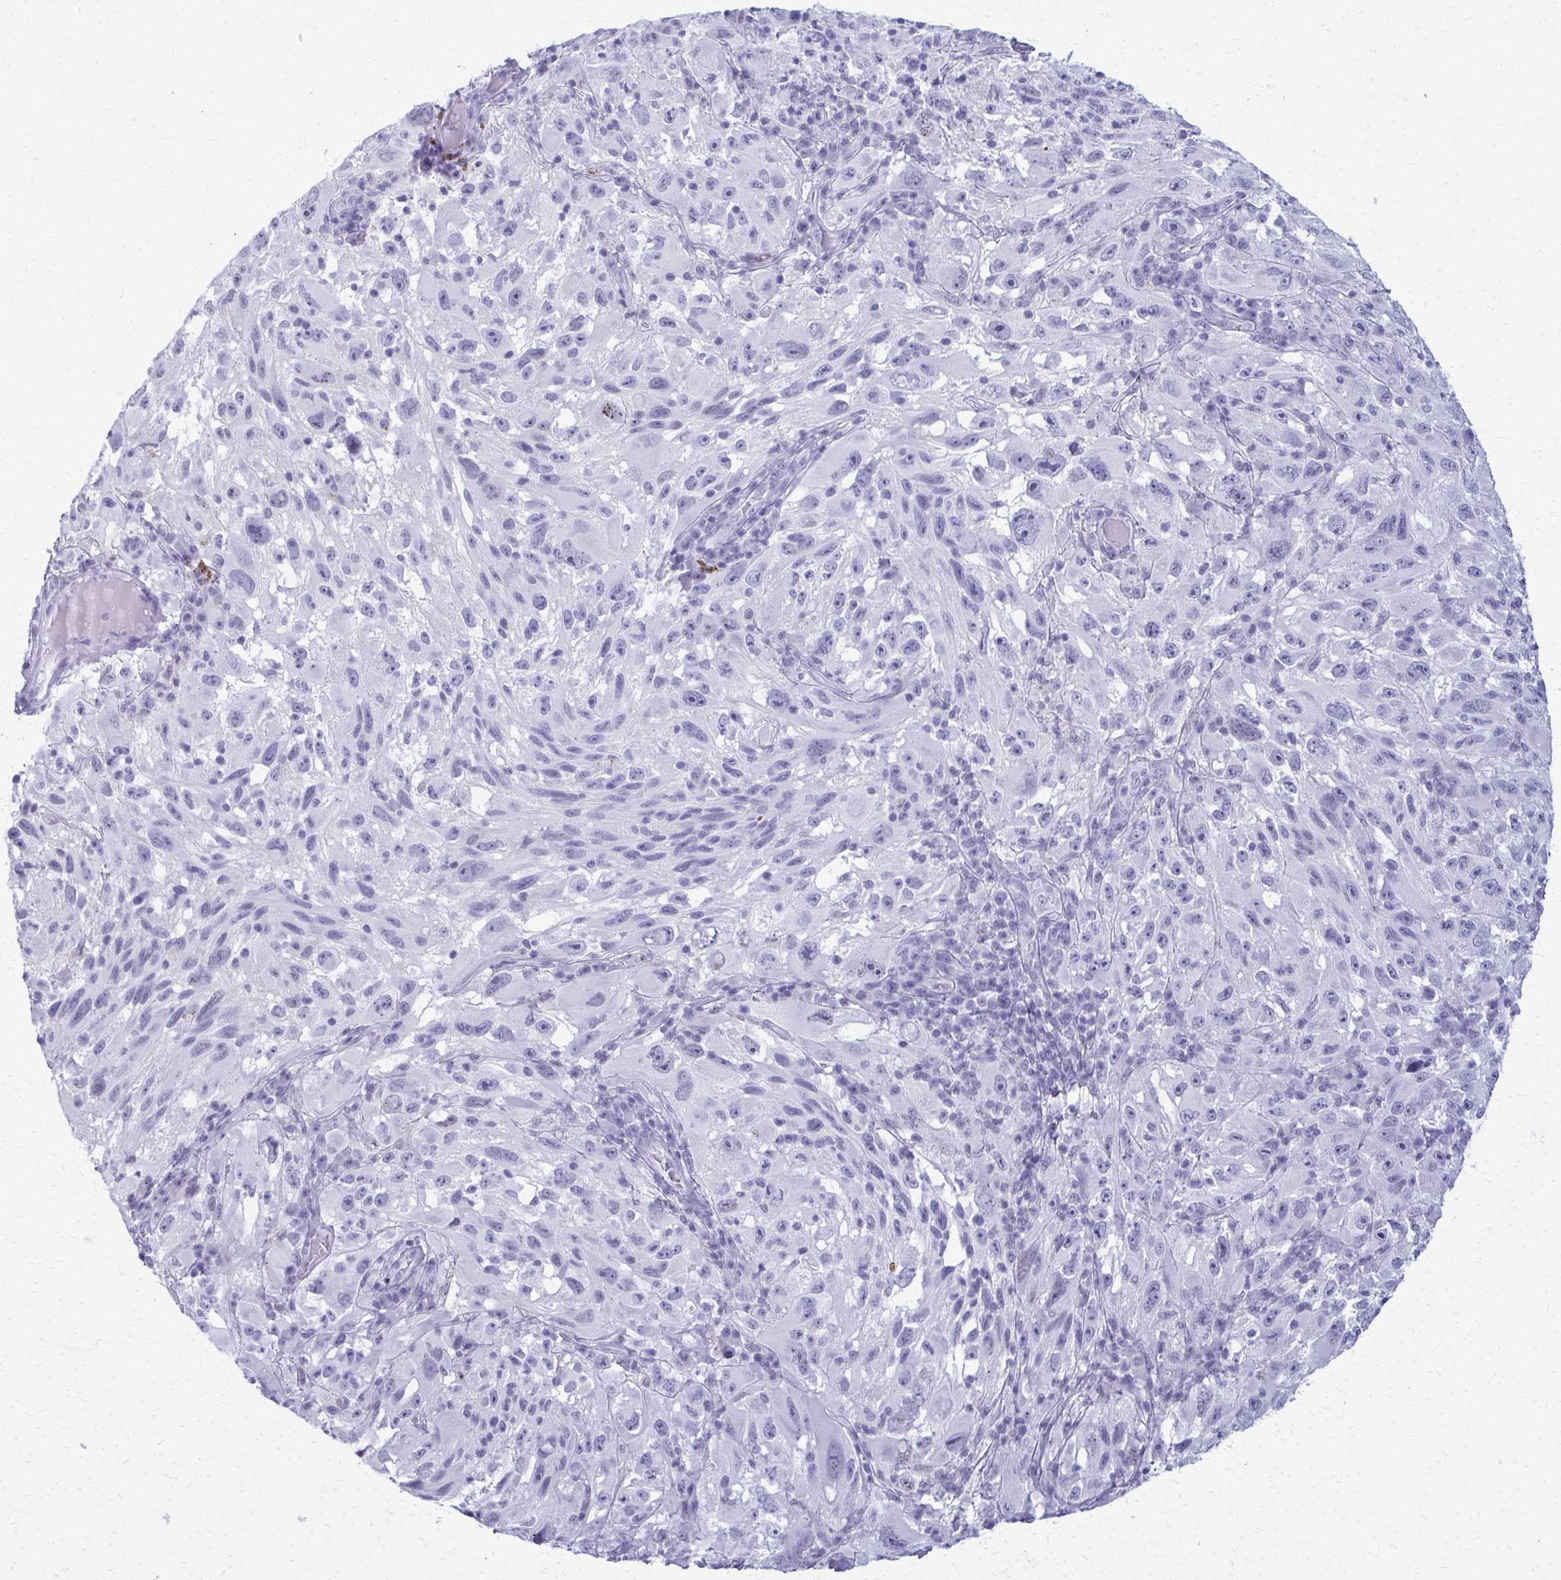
{"staining": {"intensity": "negative", "quantity": "none", "location": "none"}, "tissue": "melanoma", "cell_type": "Tumor cells", "image_type": "cancer", "snomed": [{"axis": "morphology", "description": "Malignant melanoma, NOS"}, {"axis": "topography", "description": "Skin"}], "caption": "Tumor cells are negative for brown protein staining in malignant melanoma.", "gene": "ACSM2B", "patient": {"sex": "female", "age": 71}}